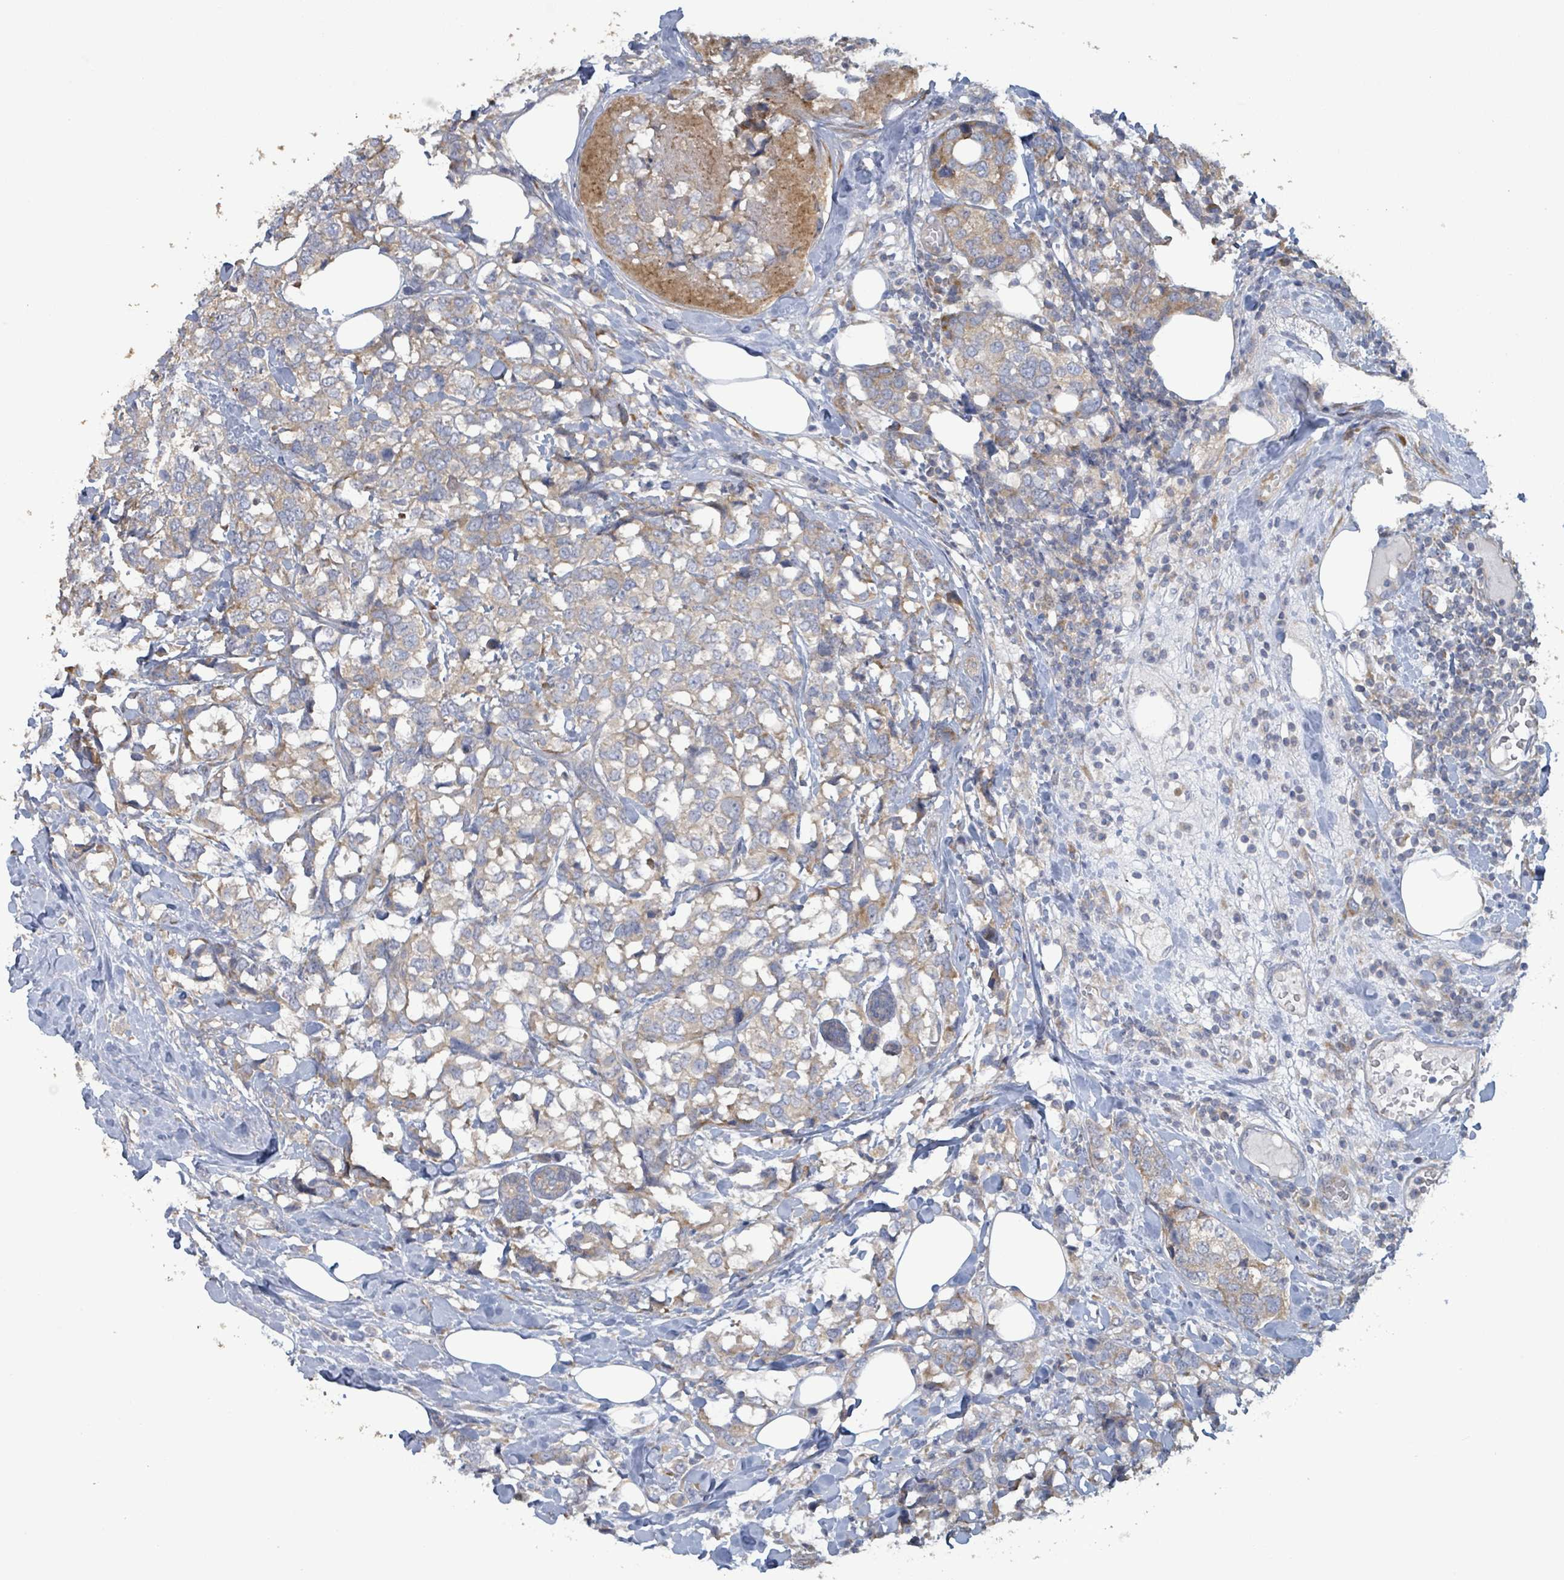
{"staining": {"intensity": "moderate", "quantity": "25%-75%", "location": "cytoplasmic/membranous"}, "tissue": "breast cancer", "cell_type": "Tumor cells", "image_type": "cancer", "snomed": [{"axis": "morphology", "description": "Lobular carcinoma"}, {"axis": "topography", "description": "Breast"}], "caption": "About 25%-75% of tumor cells in breast cancer reveal moderate cytoplasmic/membranous protein positivity as visualized by brown immunohistochemical staining.", "gene": "RPL32", "patient": {"sex": "female", "age": 59}}